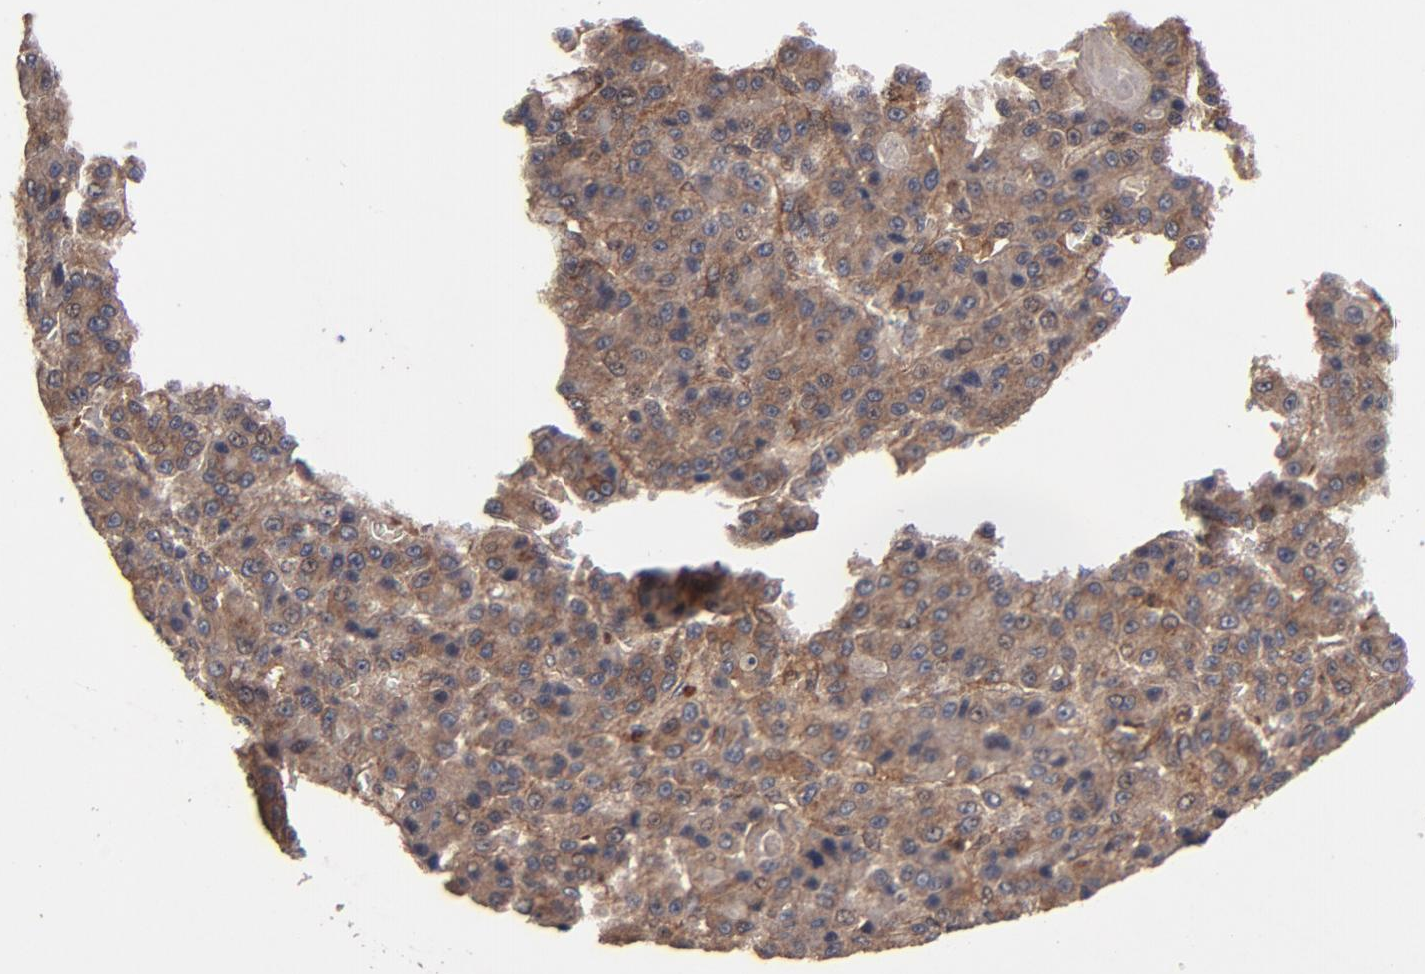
{"staining": {"intensity": "moderate", "quantity": ">75%", "location": "cytoplasmic/membranous"}, "tissue": "liver cancer", "cell_type": "Tumor cells", "image_type": "cancer", "snomed": [{"axis": "morphology", "description": "Carcinoma, Hepatocellular, NOS"}, {"axis": "topography", "description": "Liver"}], "caption": "The immunohistochemical stain shows moderate cytoplasmic/membranous positivity in tumor cells of liver hepatocellular carcinoma tissue.", "gene": "BDKRB1", "patient": {"sex": "male", "age": 70}}